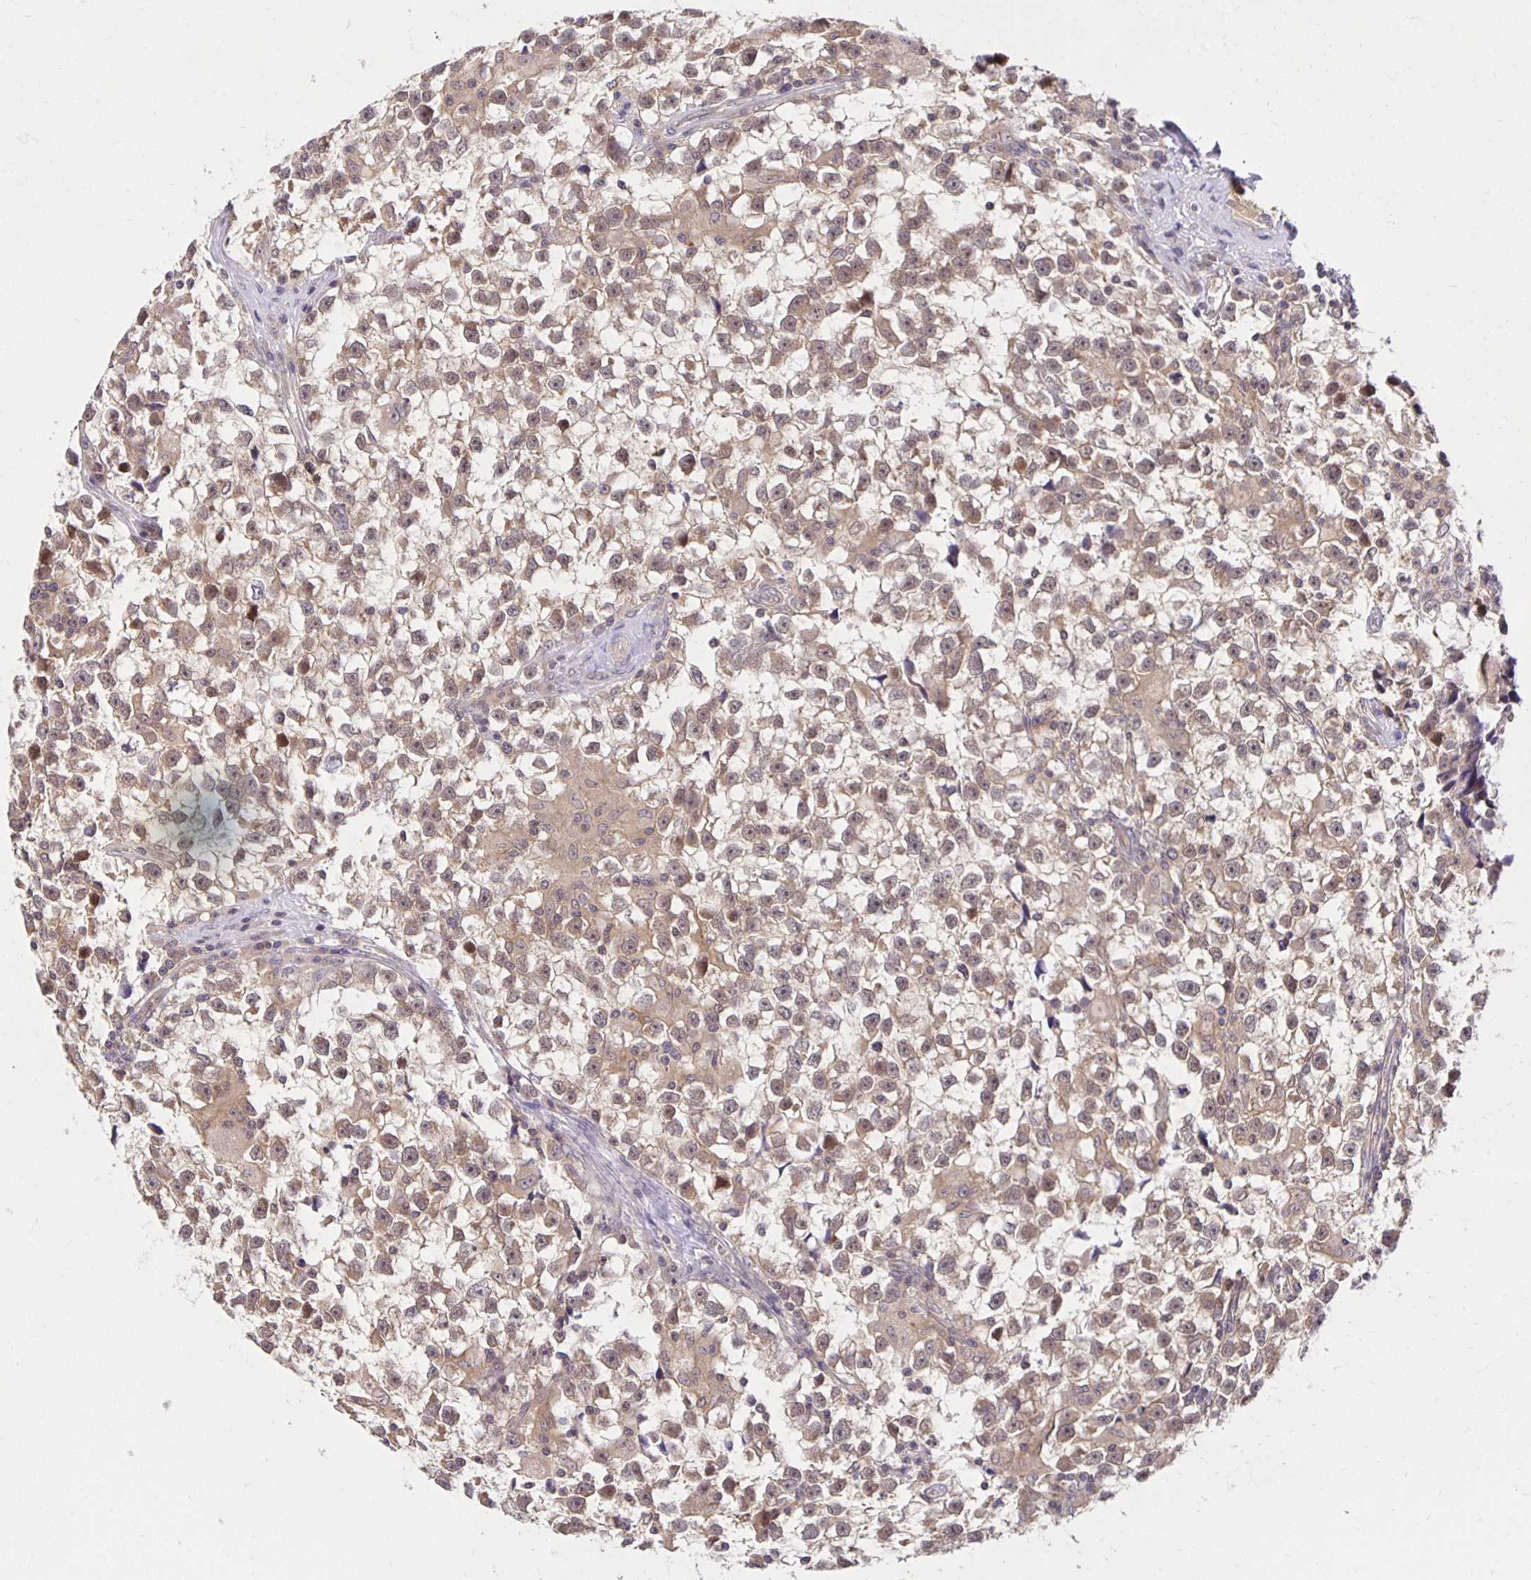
{"staining": {"intensity": "weak", "quantity": ">75%", "location": "cytoplasmic/membranous,nuclear"}, "tissue": "testis cancer", "cell_type": "Tumor cells", "image_type": "cancer", "snomed": [{"axis": "morphology", "description": "Seminoma, NOS"}, {"axis": "topography", "description": "Testis"}], "caption": "Immunohistochemical staining of human testis cancer (seminoma) displays low levels of weak cytoplasmic/membranous and nuclear positivity in approximately >75% of tumor cells.", "gene": "MIEN1", "patient": {"sex": "male", "age": 31}}